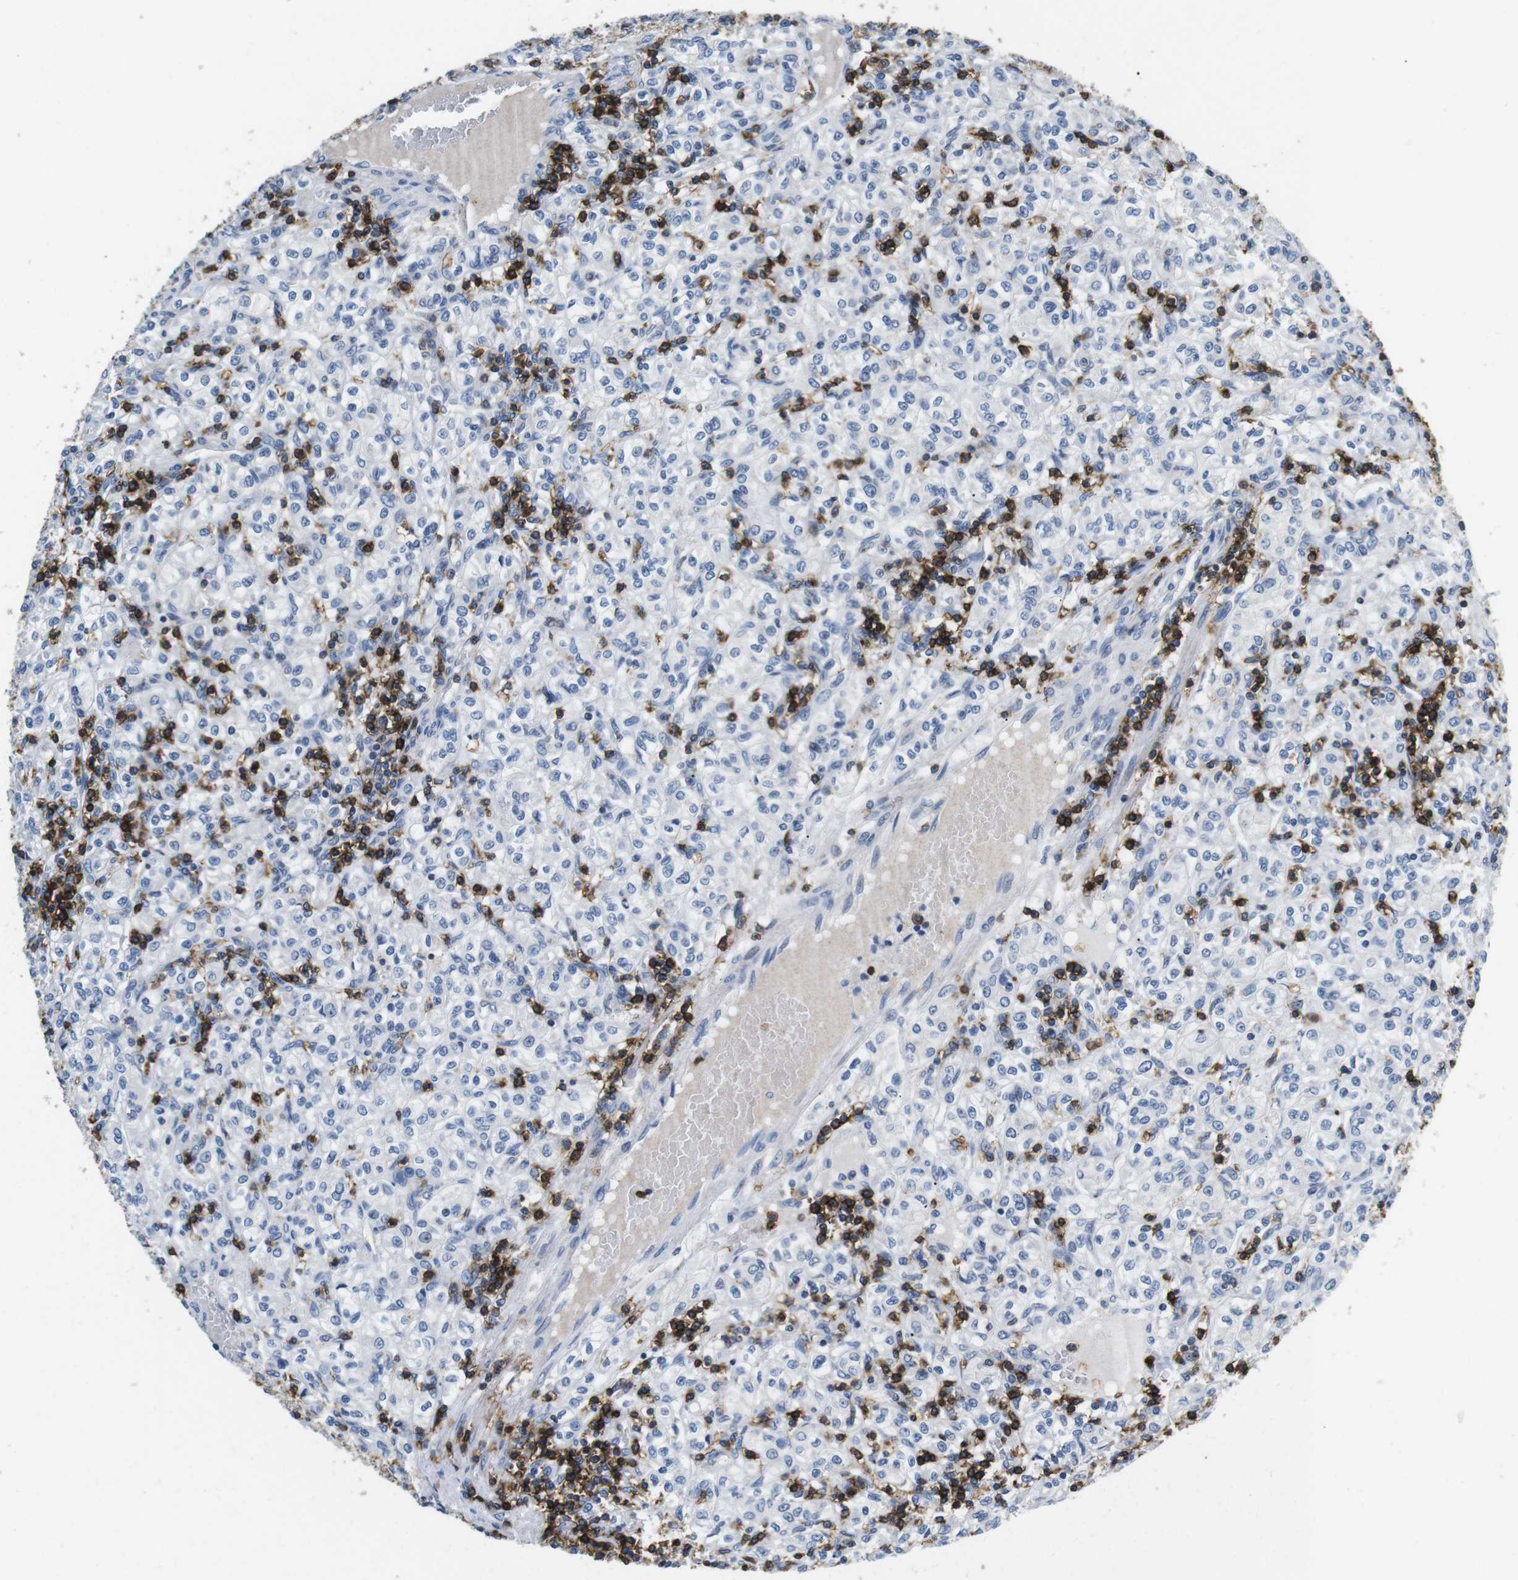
{"staining": {"intensity": "negative", "quantity": "none", "location": "none"}, "tissue": "renal cancer", "cell_type": "Tumor cells", "image_type": "cancer", "snomed": [{"axis": "morphology", "description": "Adenocarcinoma, NOS"}, {"axis": "topography", "description": "Kidney"}], "caption": "Adenocarcinoma (renal) was stained to show a protein in brown. There is no significant expression in tumor cells.", "gene": "CD6", "patient": {"sex": "male", "age": 77}}